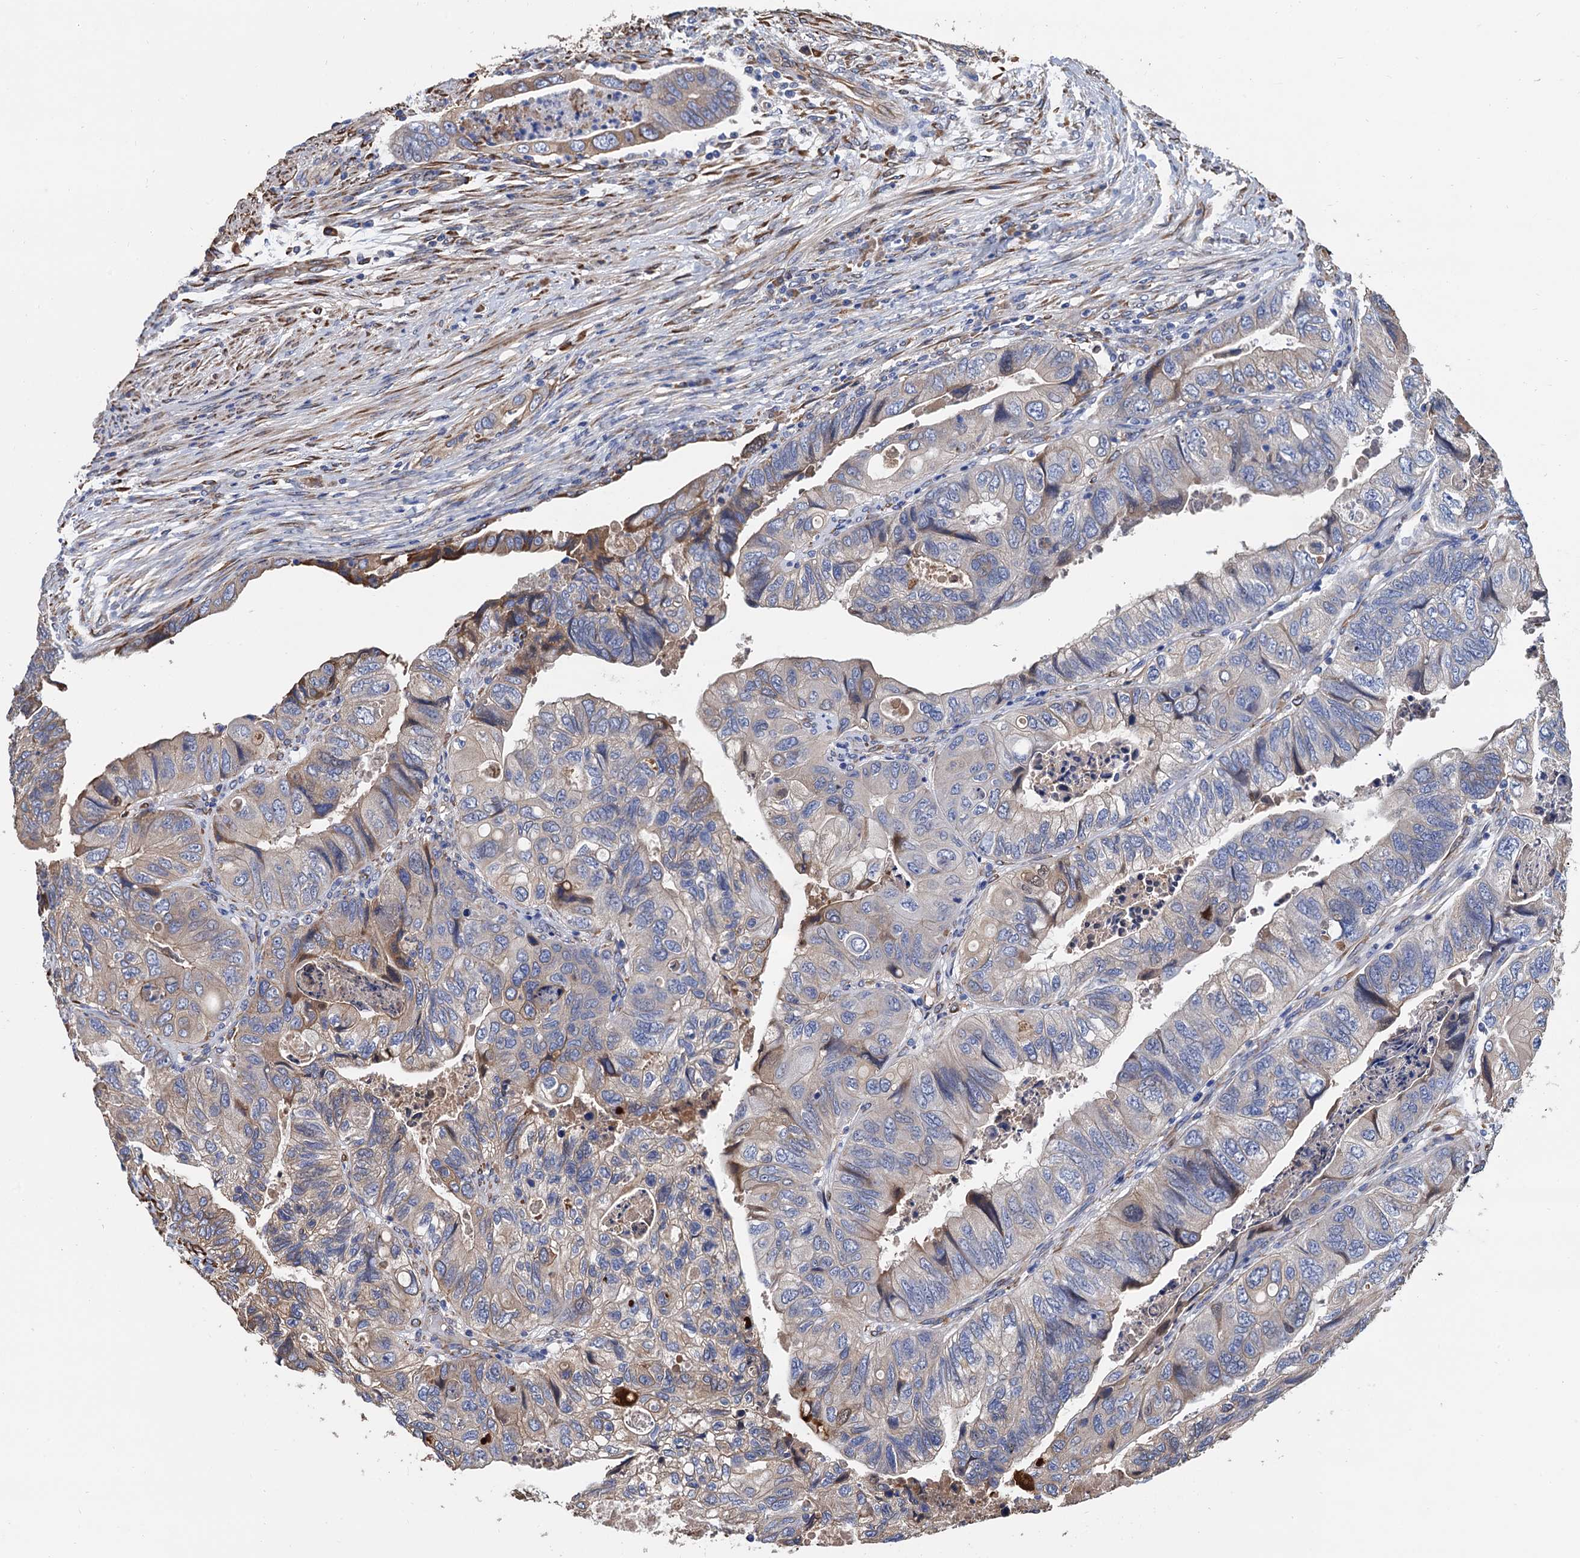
{"staining": {"intensity": "weak", "quantity": "<25%", "location": "cytoplasmic/membranous"}, "tissue": "colorectal cancer", "cell_type": "Tumor cells", "image_type": "cancer", "snomed": [{"axis": "morphology", "description": "Adenocarcinoma, NOS"}, {"axis": "topography", "description": "Rectum"}], "caption": "Tumor cells are negative for protein expression in human colorectal cancer.", "gene": "CNNM1", "patient": {"sex": "male", "age": 63}}